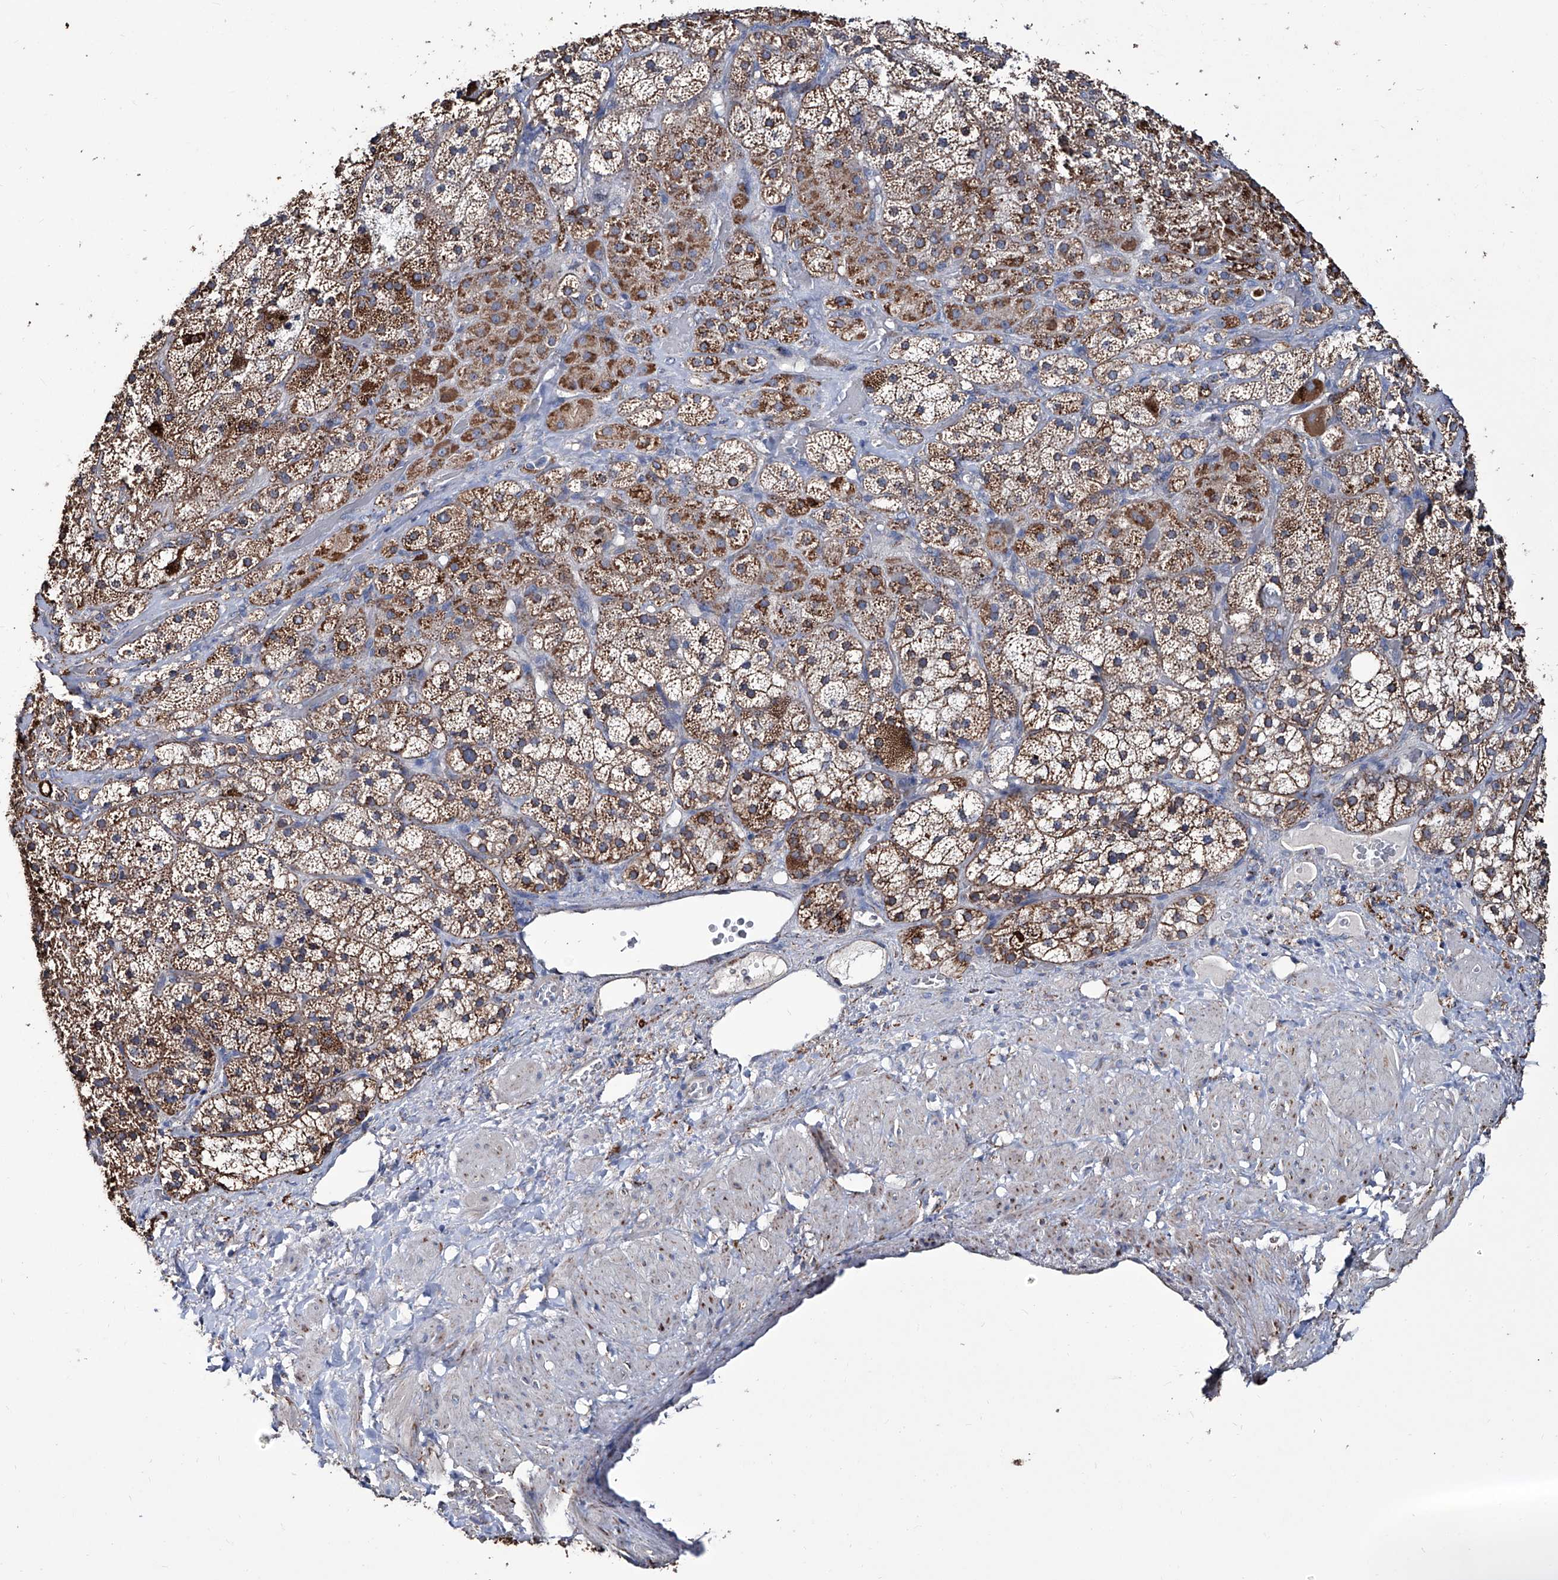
{"staining": {"intensity": "strong", "quantity": ">75%", "location": "cytoplasmic/membranous"}, "tissue": "adrenal gland", "cell_type": "Glandular cells", "image_type": "normal", "snomed": [{"axis": "morphology", "description": "Normal tissue, NOS"}, {"axis": "topography", "description": "Adrenal gland"}], "caption": "Protein analysis of benign adrenal gland shows strong cytoplasmic/membranous expression in approximately >75% of glandular cells.", "gene": "NHS", "patient": {"sex": "male", "age": 57}}